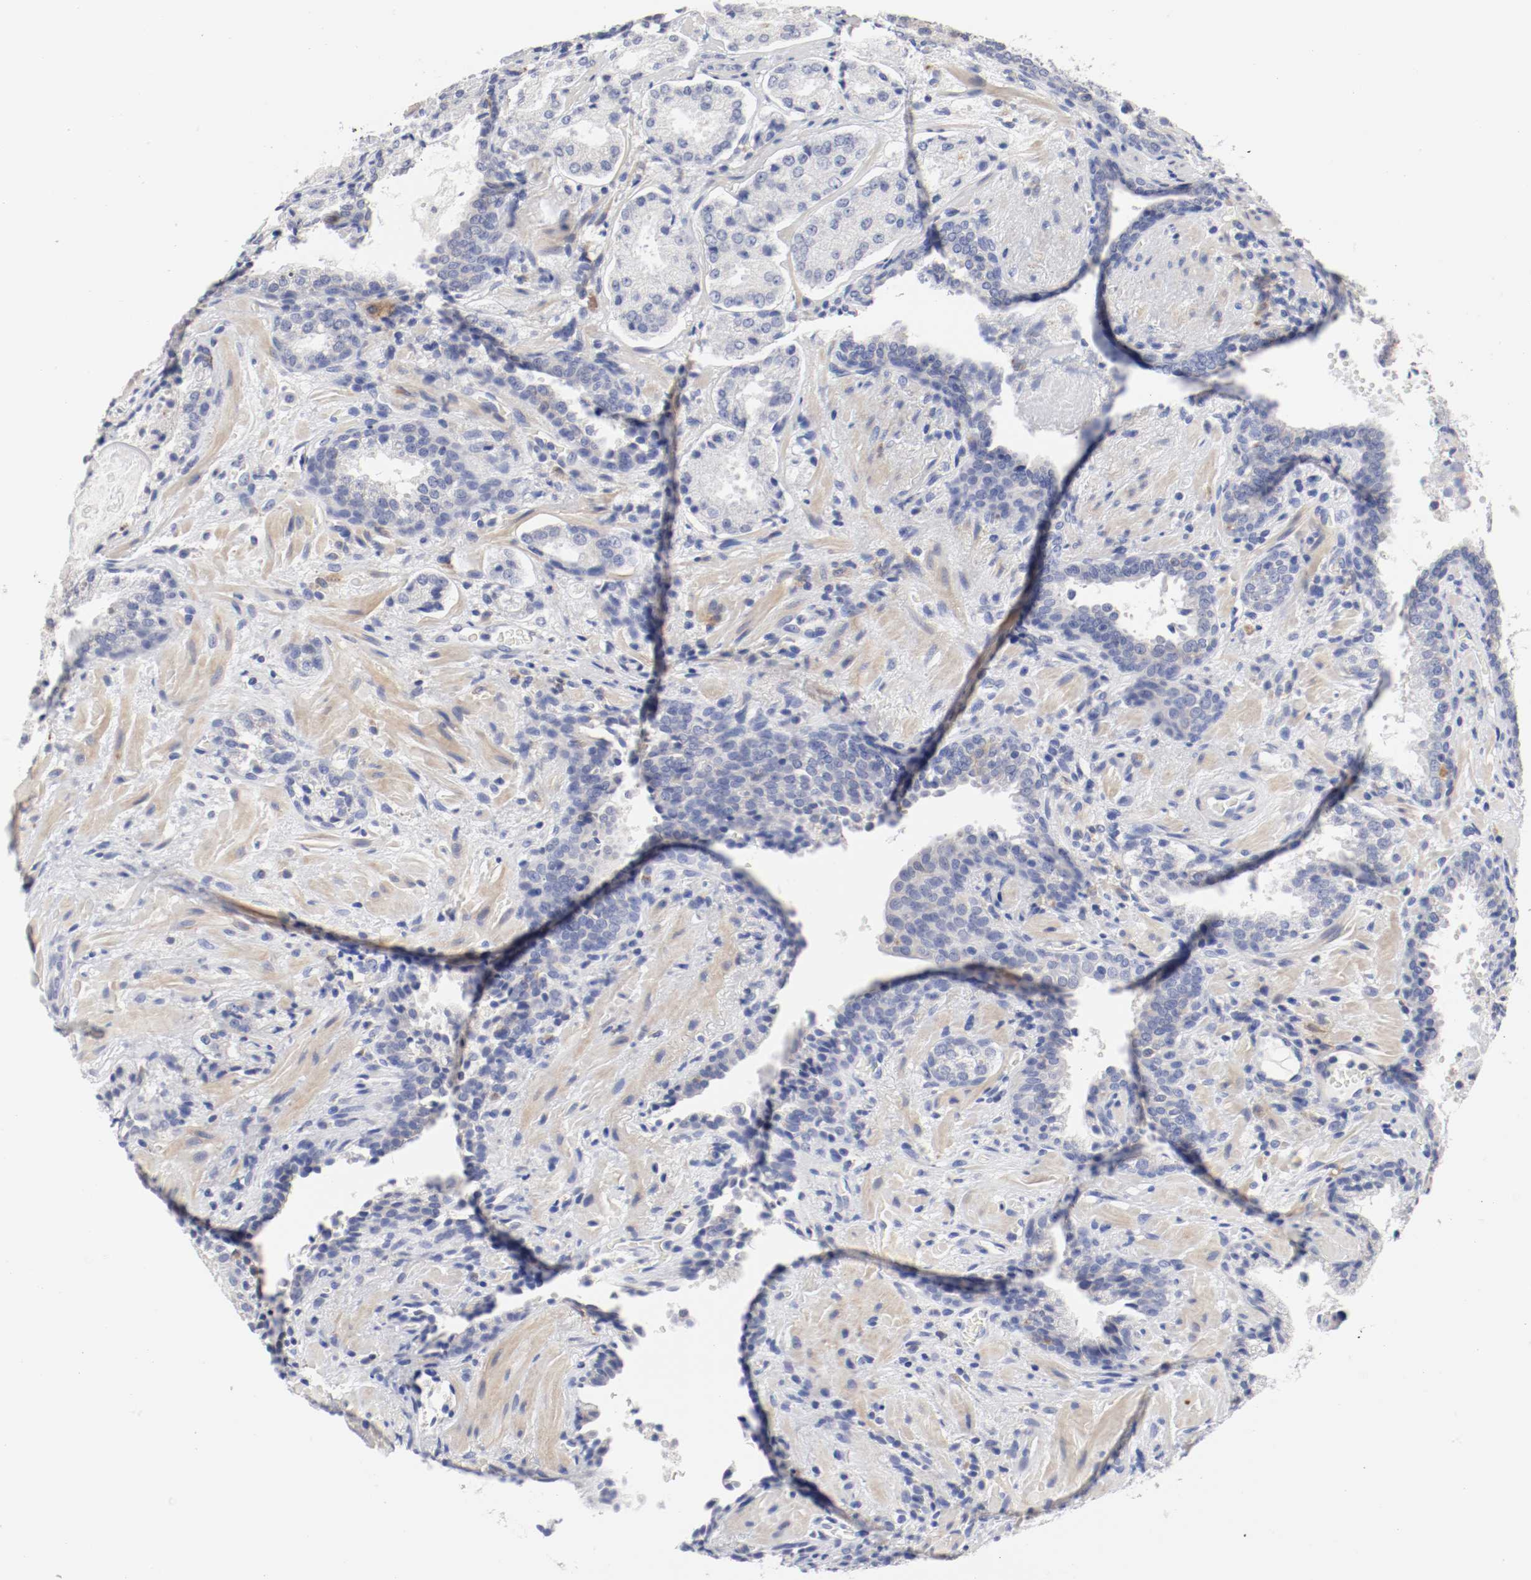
{"staining": {"intensity": "negative", "quantity": "none", "location": "none"}, "tissue": "prostate cancer", "cell_type": "Tumor cells", "image_type": "cancer", "snomed": [{"axis": "morphology", "description": "Adenocarcinoma, High grade"}, {"axis": "topography", "description": "Prostate"}], "caption": "Immunohistochemistry of prostate cancer demonstrates no expression in tumor cells.", "gene": "FGFBP1", "patient": {"sex": "male", "age": 58}}